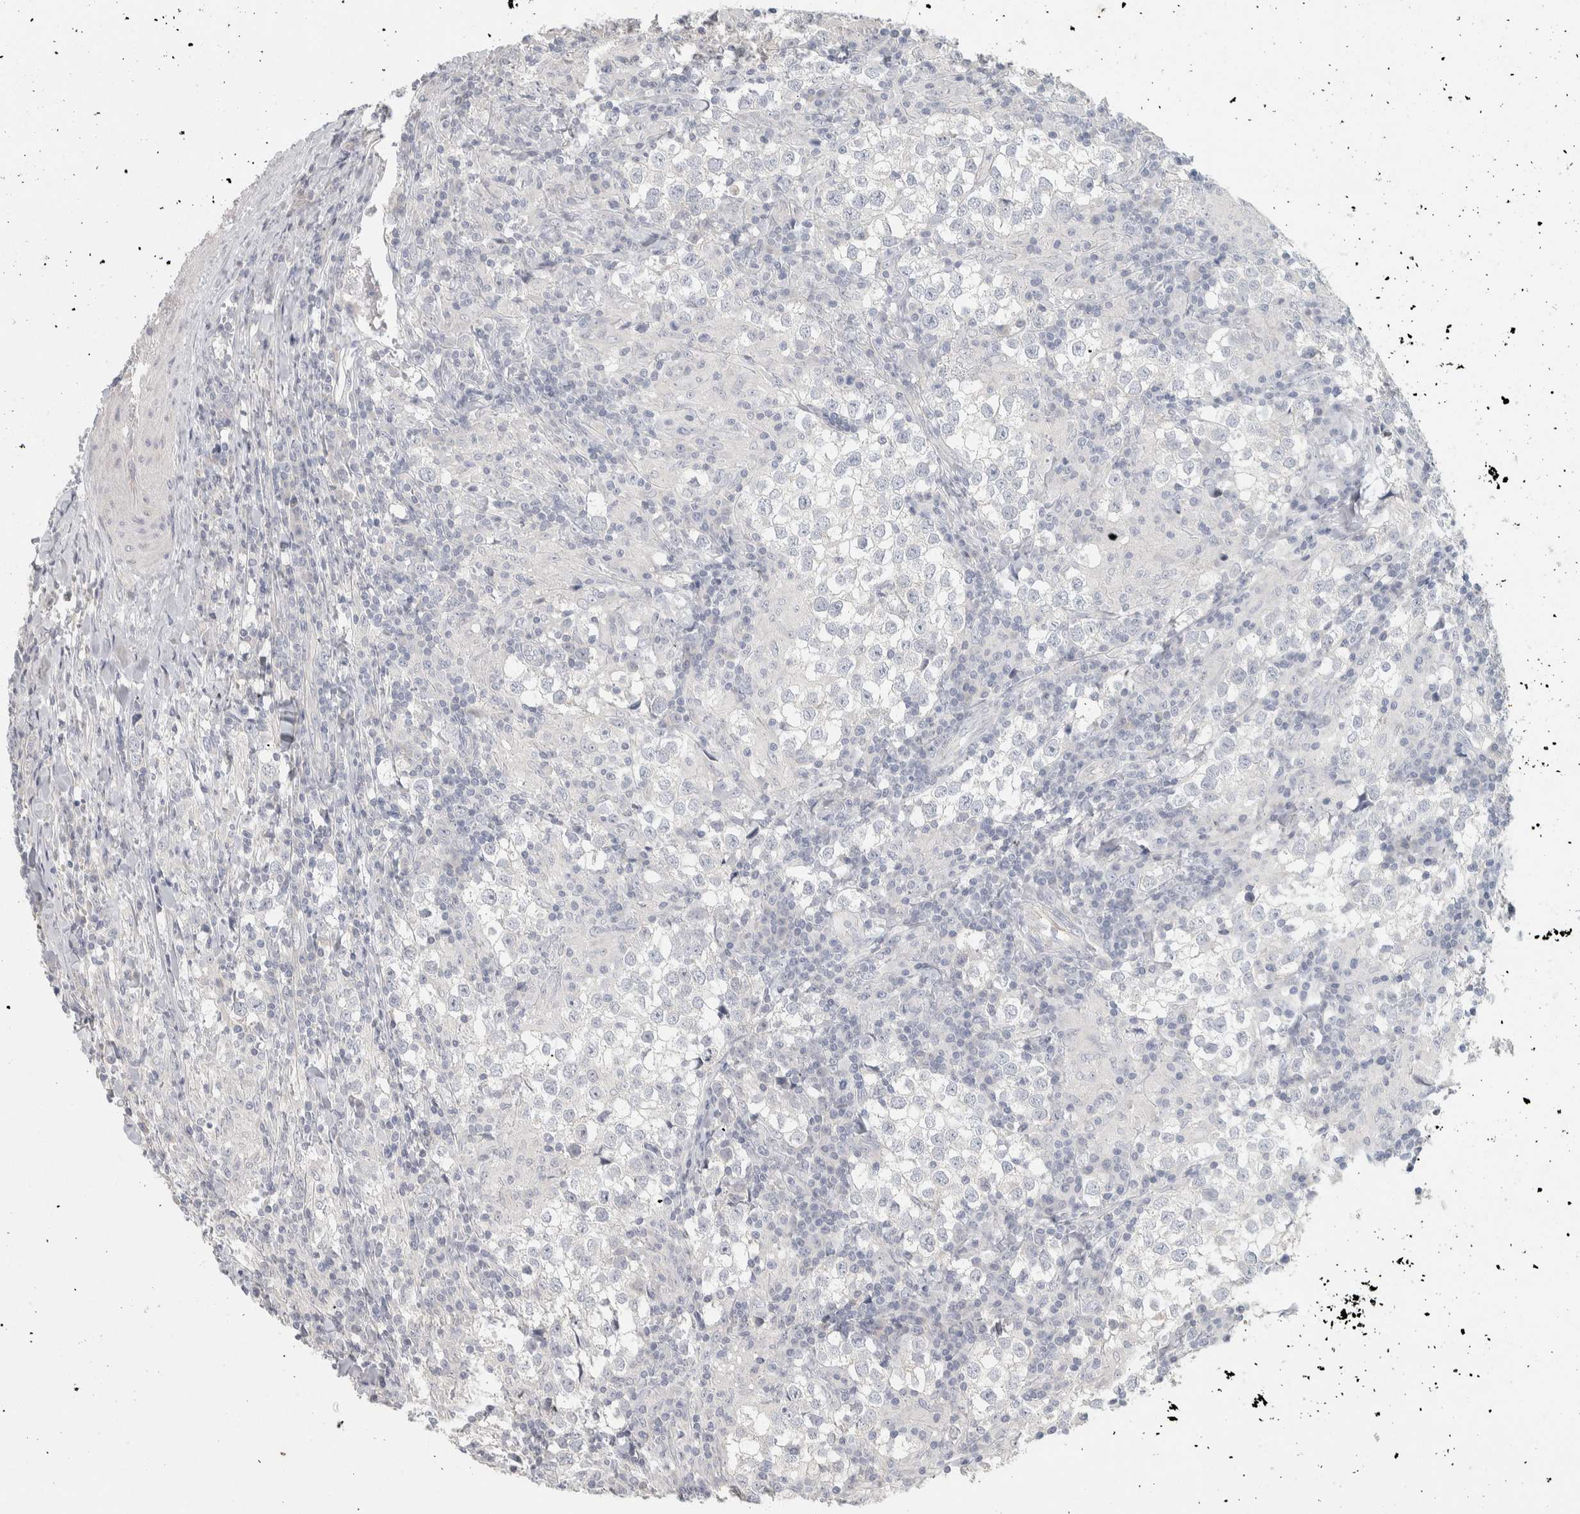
{"staining": {"intensity": "negative", "quantity": "none", "location": "none"}, "tissue": "testis cancer", "cell_type": "Tumor cells", "image_type": "cancer", "snomed": [{"axis": "morphology", "description": "Seminoma, NOS"}, {"axis": "morphology", "description": "Carcinoma, Embryonal, NOS"}, {"axis": "topography", "description": "Testis"}], "caption": "High magnification brightfield microscopy of testis cancer (seminoma) stained with DAB (brown) and counterstained with hematoxylin (blue): tumor cells show no significant staining.", "gene": "DCXR", "patient": {"sex": "male", "age": 36}}